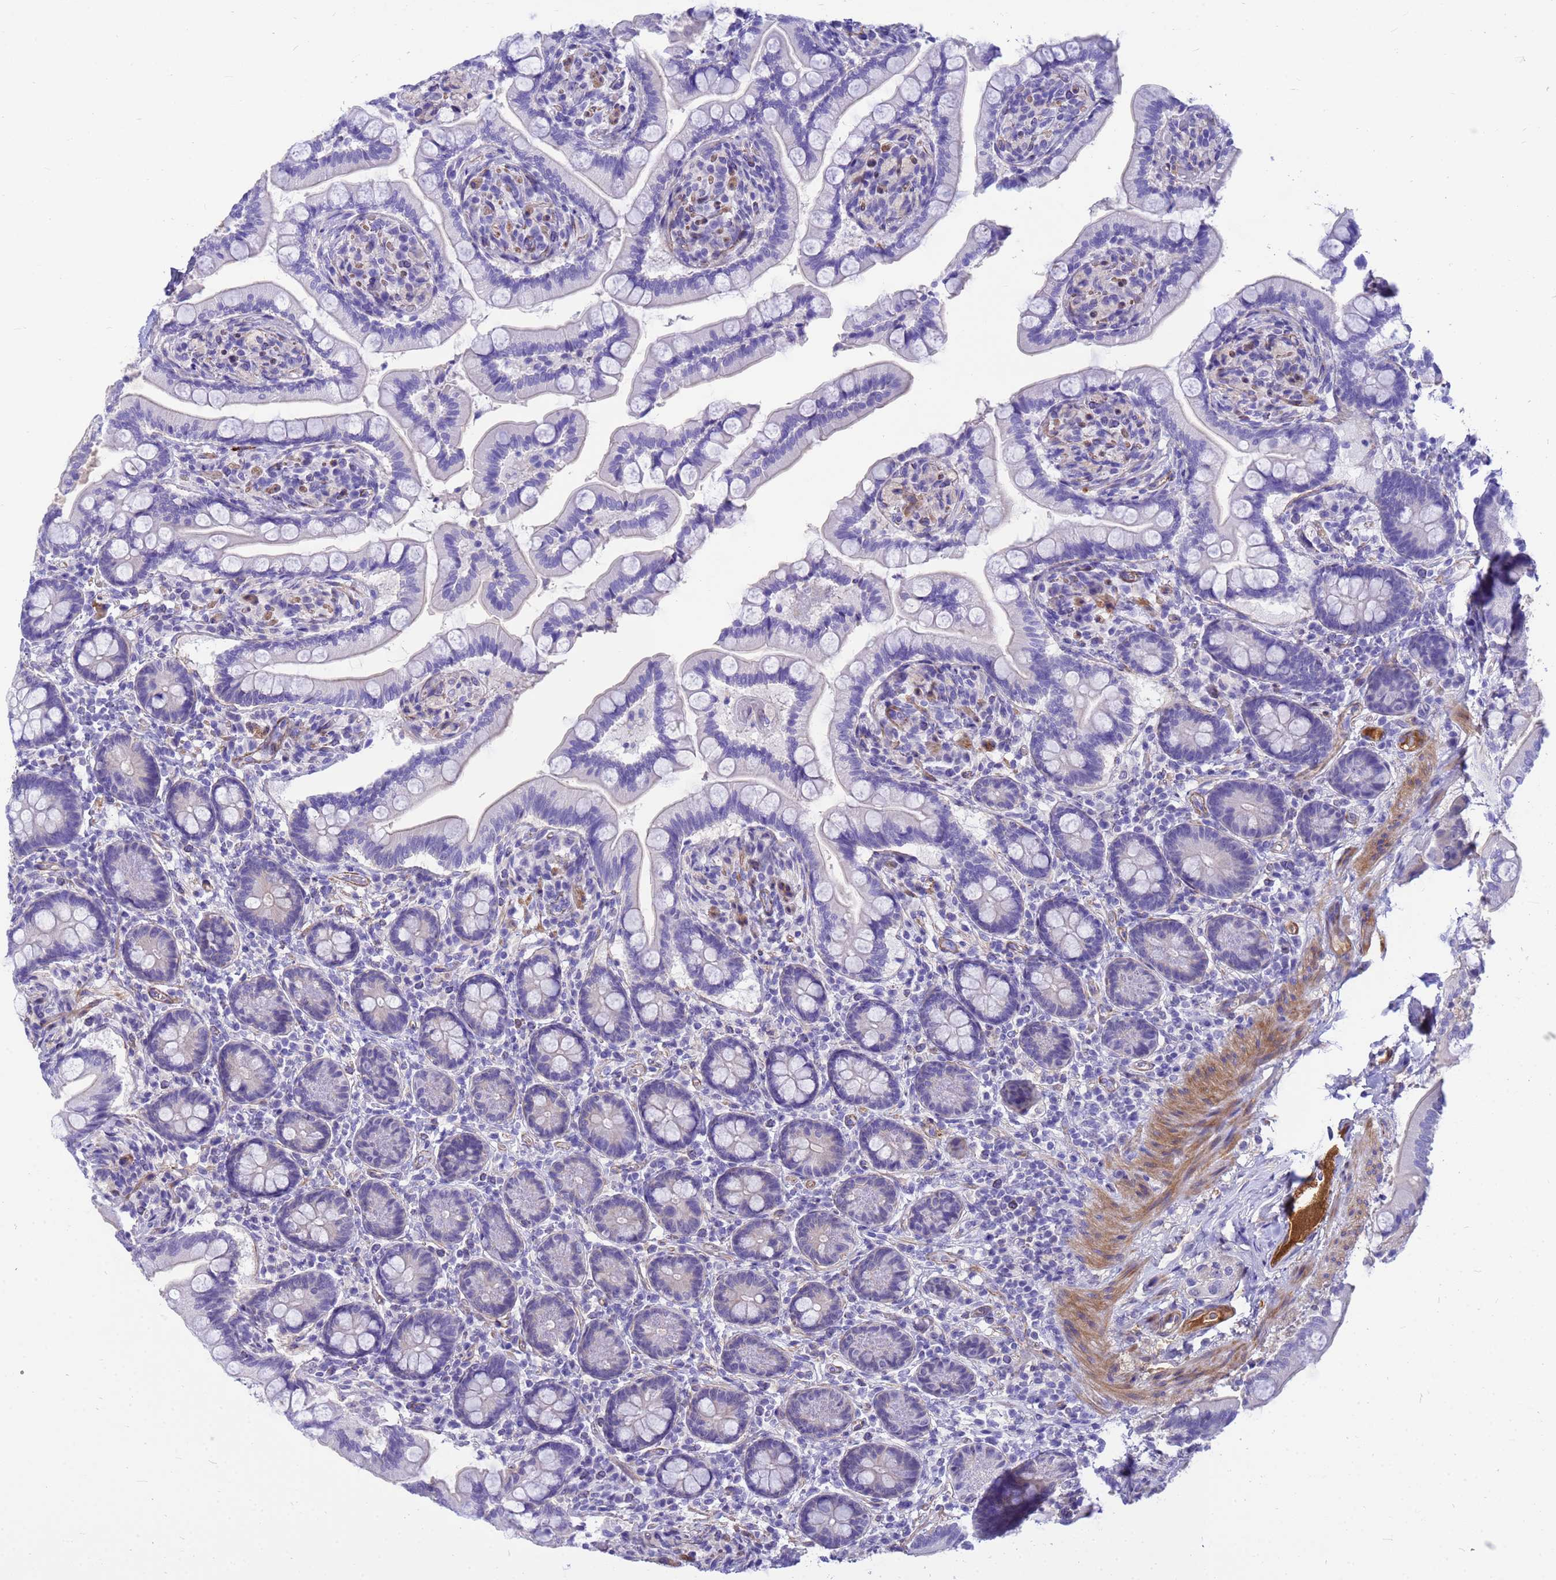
{"staining": {"intensity": "negative", "quantity": "none", "location": "none"}, "tissue": "small intestine", "cell_type": "Glandular cells", "image_type": "normal", "snomed": [{"axis": "morphology", "description": "Normal tissue, NOS"}, {"axis": "topography", "description": "Small intestine"}], "caption": "IHC image of unremarkable human small intestine stained for a protein (brown), which demonstrates no expression in glandular cells. (IHC, brightfield microscopy, high magnification).", "gene": "ORM1", "patient": {"sex": "female", "age": 64}}